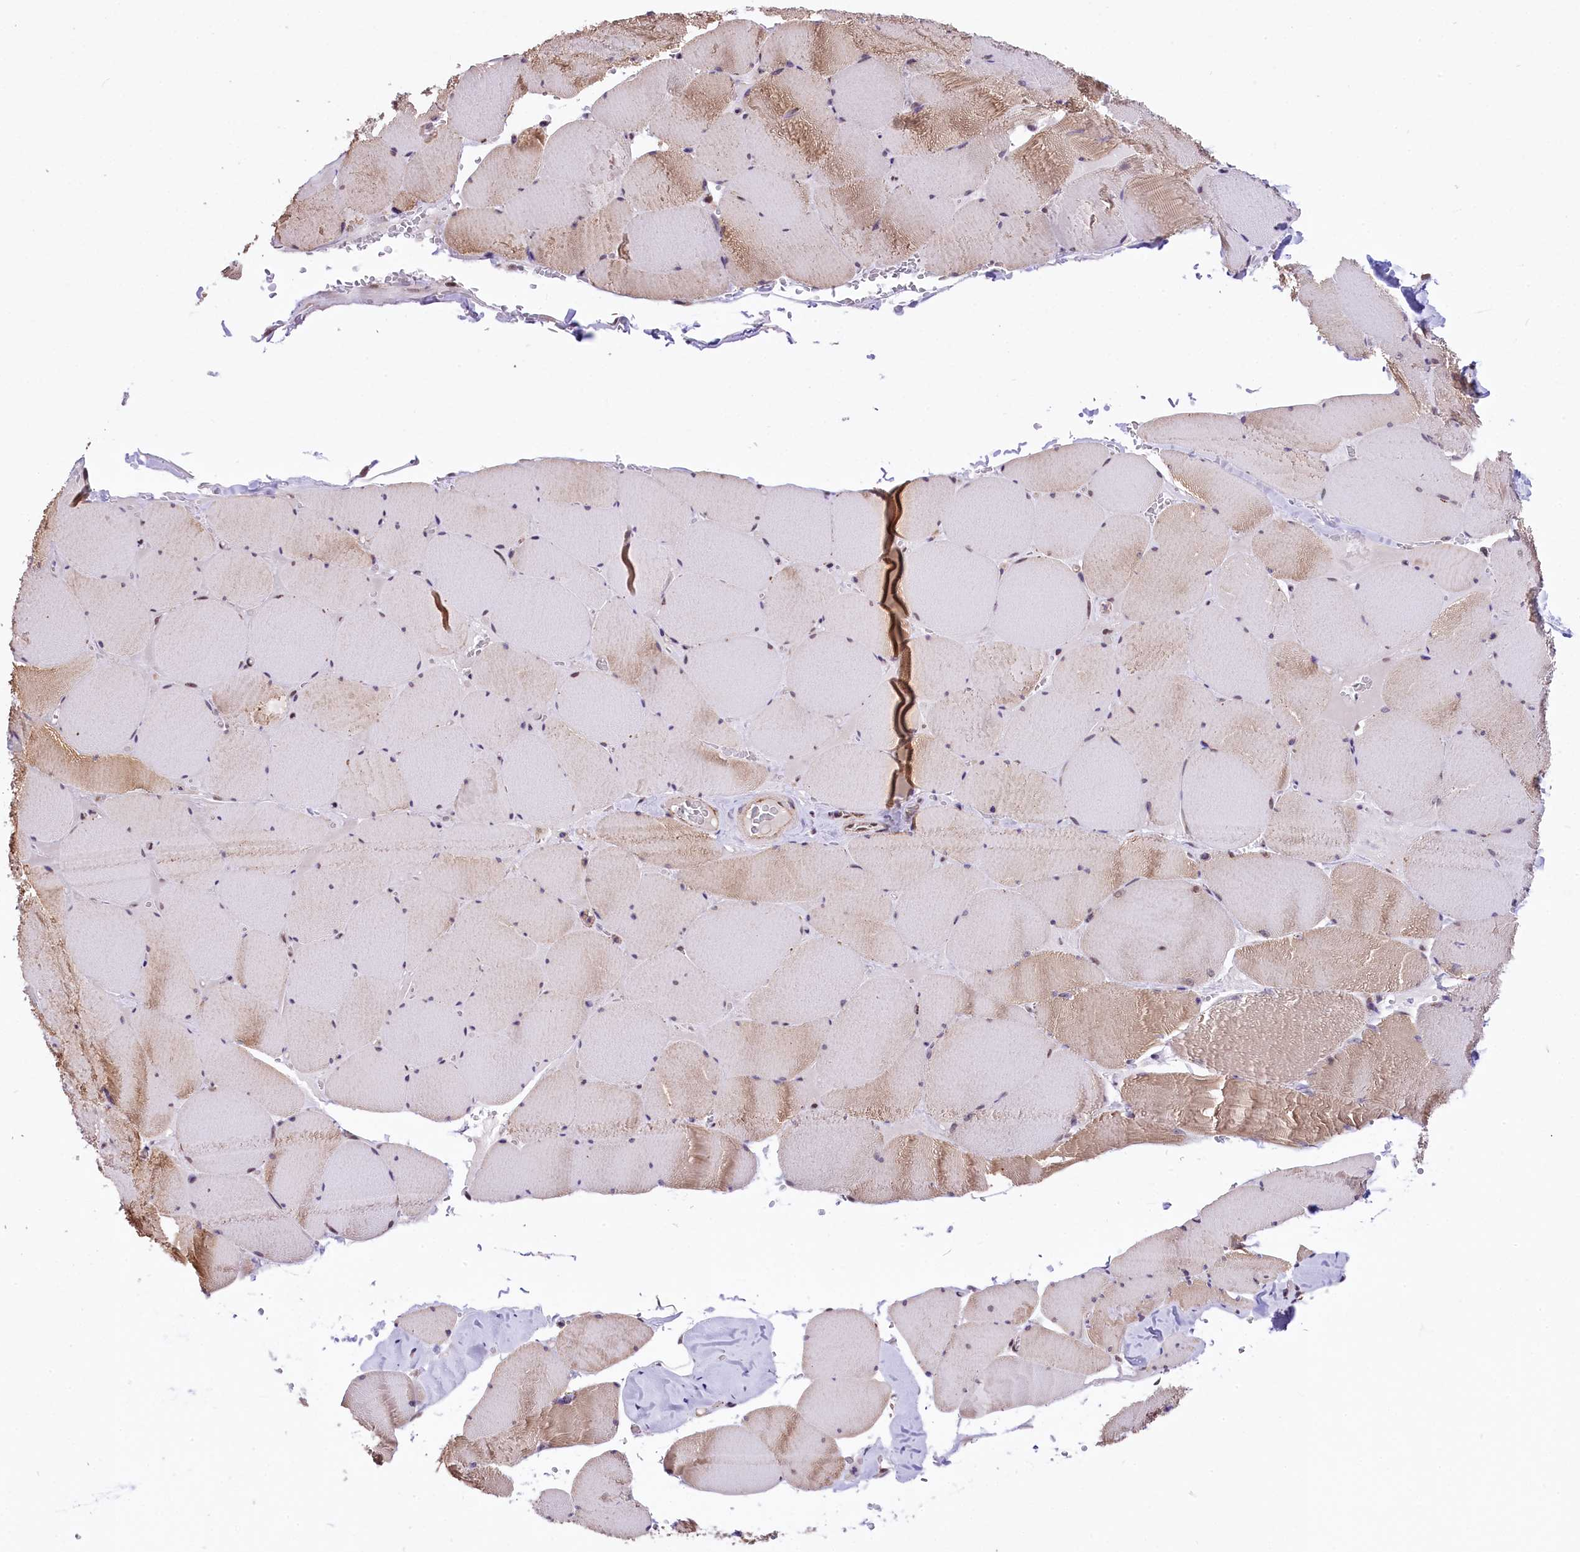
{"staining": {"intensity": "moderate", "quantity": "<25%", "location": "cytoplasmic/membranous"}, "tissue": "skeletal muscle", "cell_type": "Myocytes", "image_type": "normal", "snomed": [{"axis": "morphology", "description": "Normal tissue, NOS"}, {"axis": "topography", "description": "Skeletal muscle"}, {"axis": "topography", "description": "Head-Neck"}], "caption": "Immunohistochemistry (IHC) staining of benign skeletal muscle, which exhibits low levels of moderate cytoplasmic/membranous staining in about <25% of myocytes indicating moderate cytoplasmic/membranous protein positivity. The staining was performed using DAB (3,3'-diaminobenzidine) (brown) for protein detection and nuclei were counterstained in hematoxylin (blue).", "gene": "MRPL54", "patient": {"sex": "male", "age": 66}}